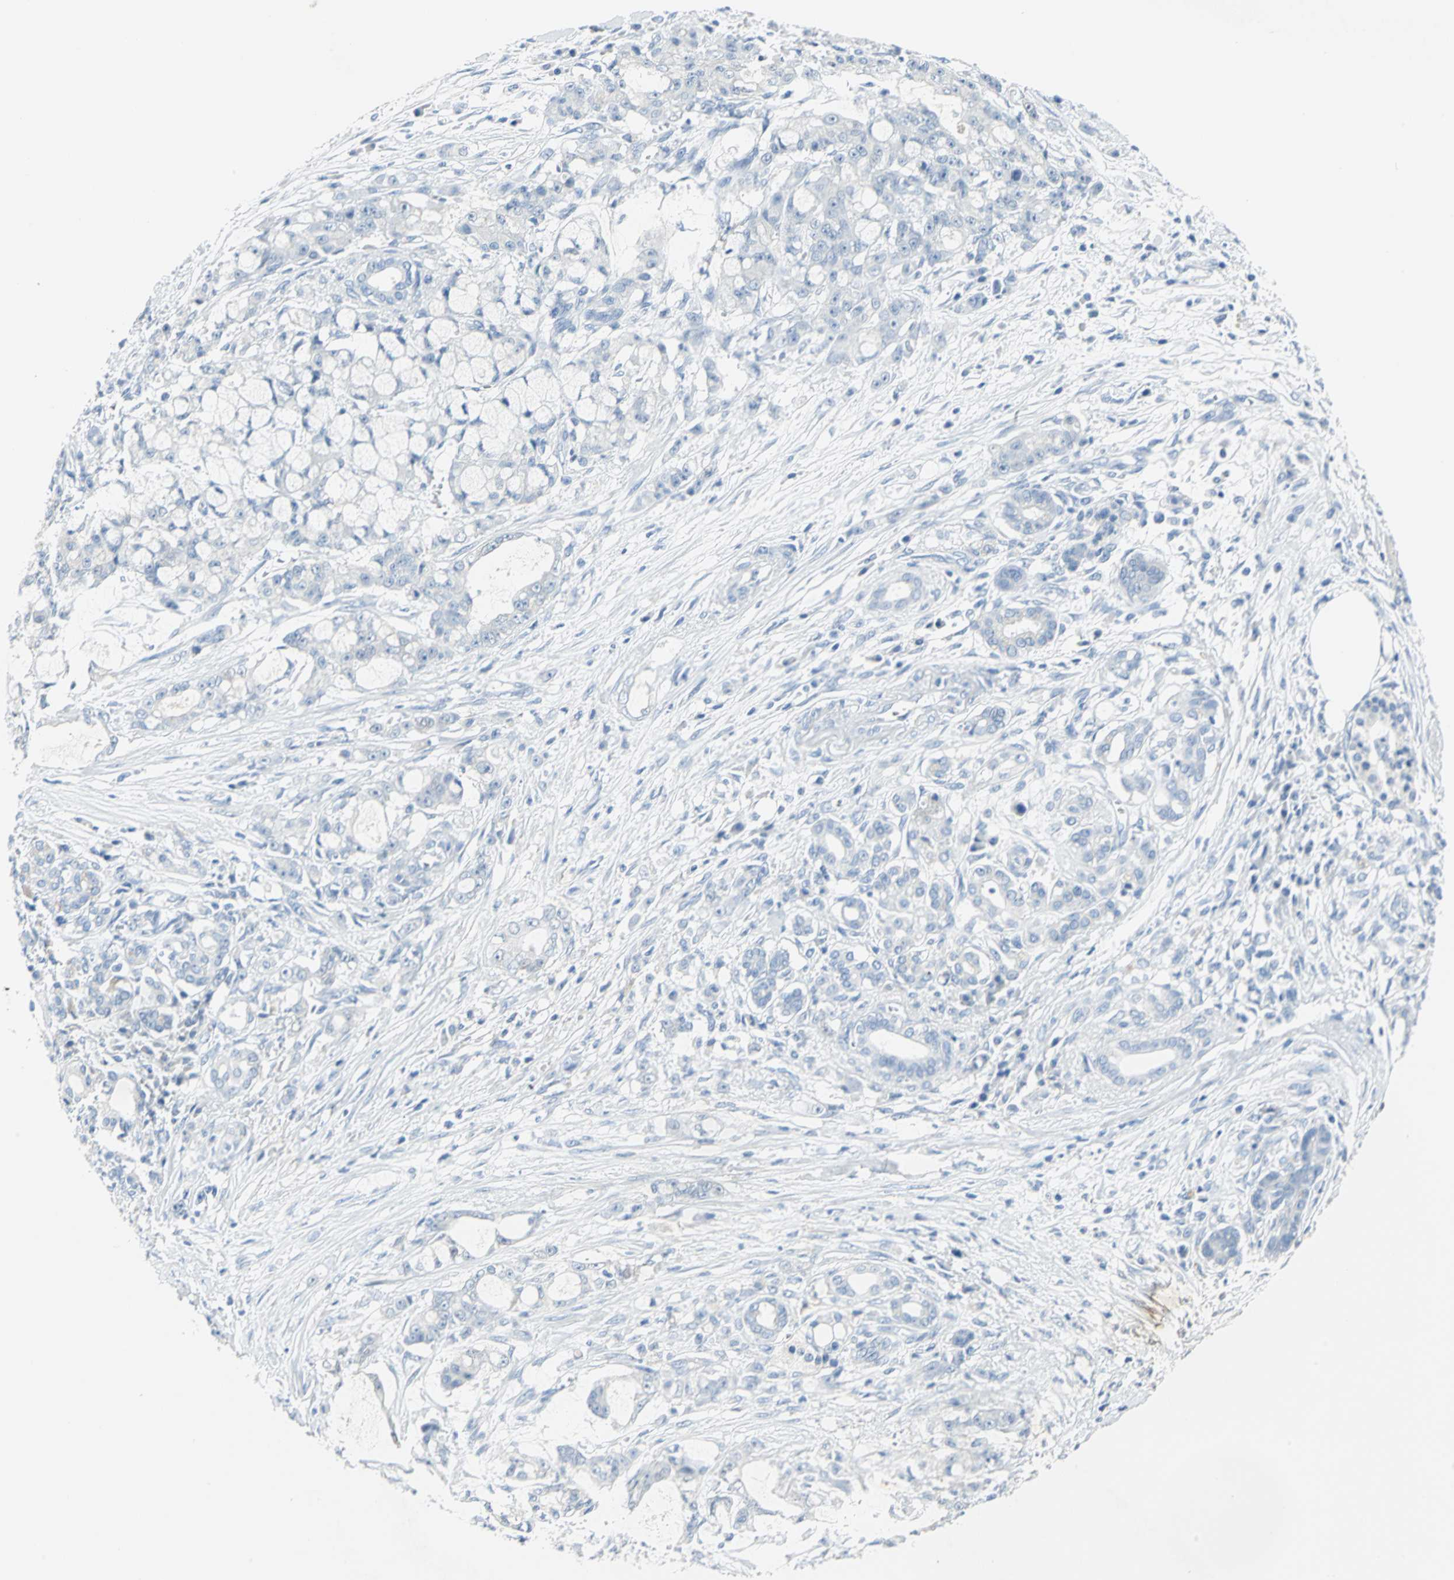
{"staining": {"intensity": "negative", "quantity": "none", "location": "none"}, "tissue": "pancreatic cancer", "cell_type": "Tumor cells", "image_type": "cancer", "snomed": [{"axis": "morphology", "description": "Adenocarcinoma, NOS"}, {"axis": "topography", "description": "Pancreas"}], "caption": "Tumor cells are negative for brown protein staining in adenocarcinoma (pancreatic).", "gene": "SFN", "patient": {"sex": "female", "age": 73}}